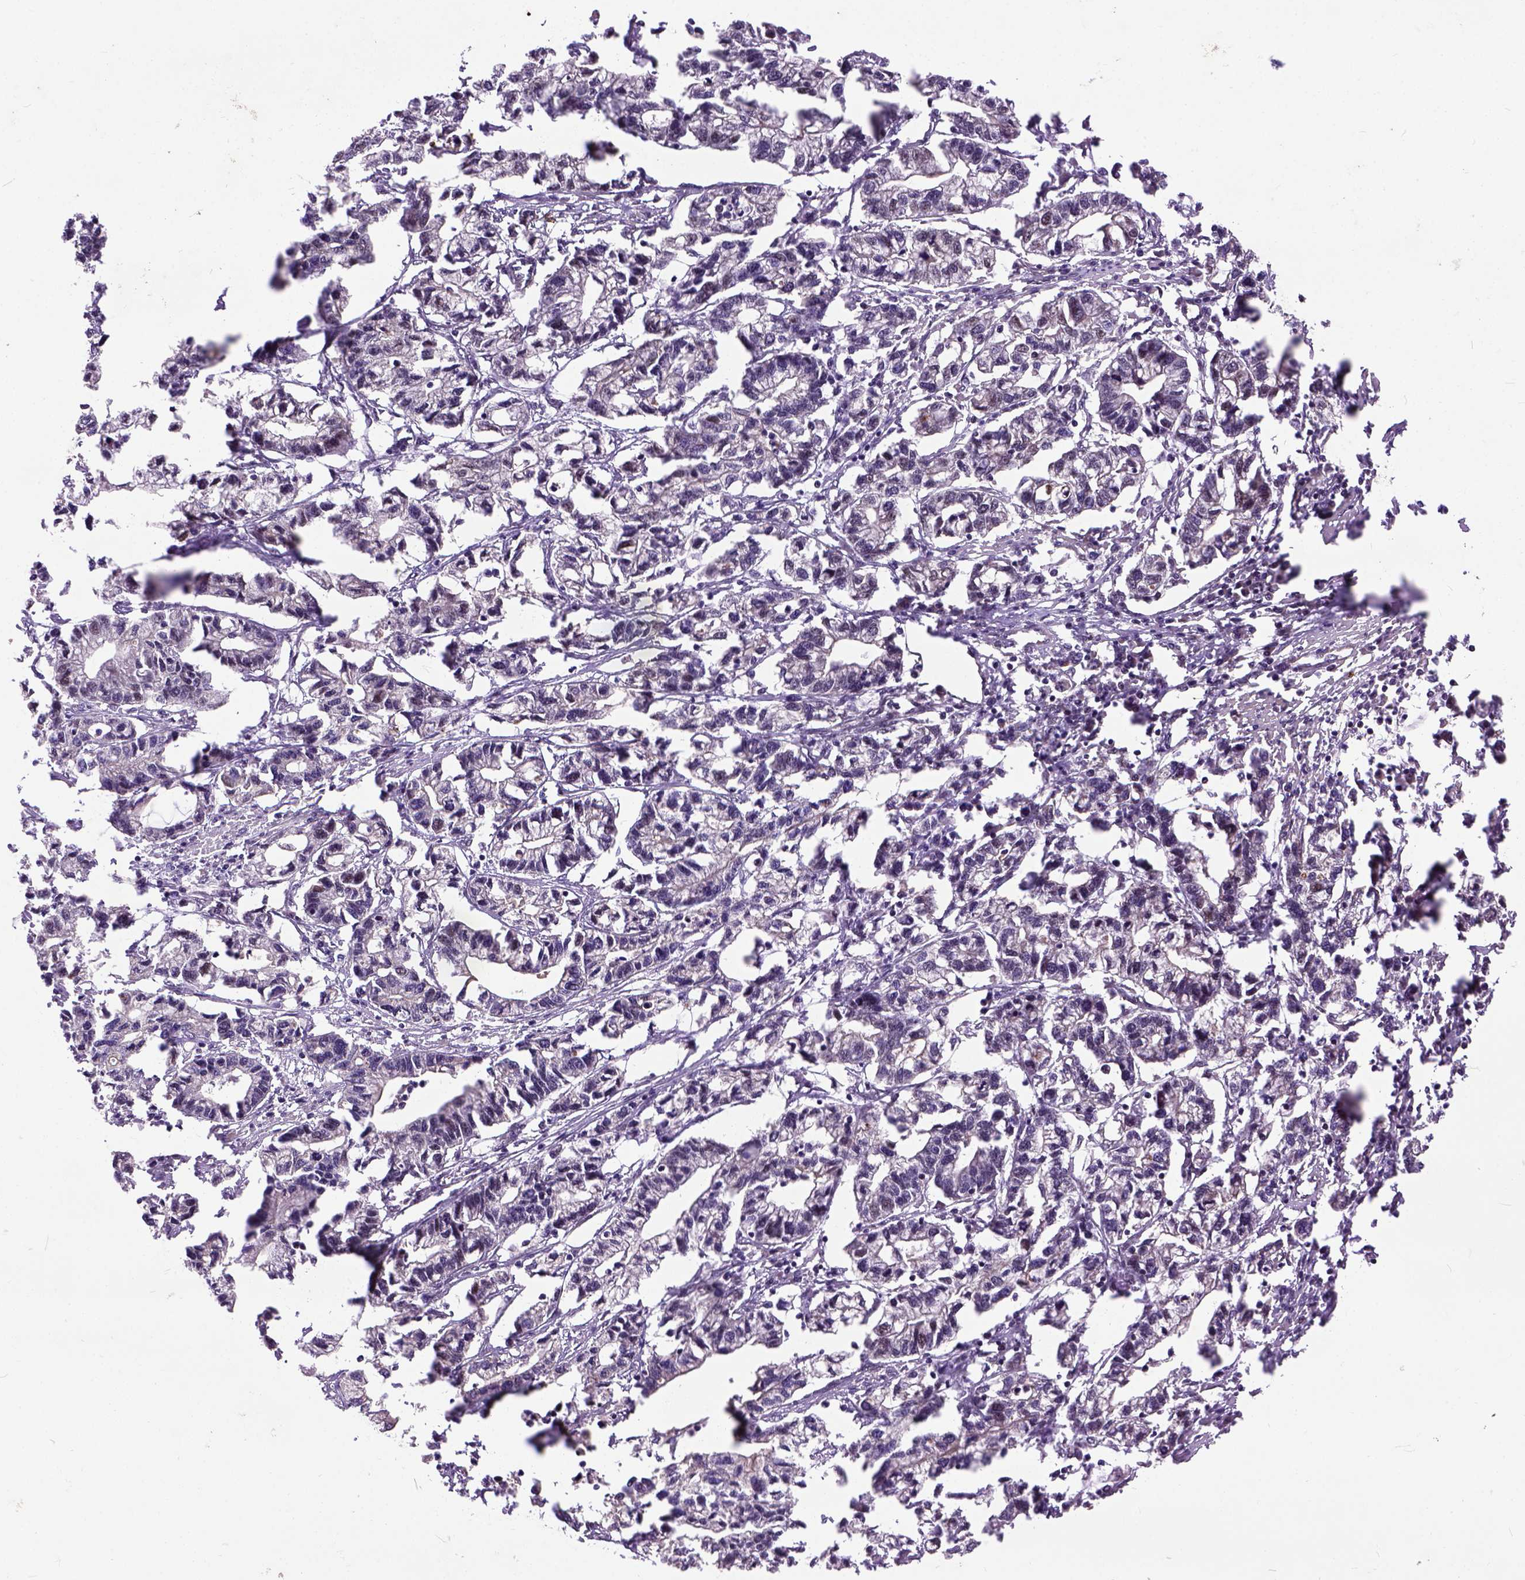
{"staining": {"intensity": "weak", "quantity": "<25%", "location": "nuclear"}, "tissue": "stomach cancer", "cell_type": "Tumor cells", "image_type": "cancer", "snomed": [{"axis": "morphology", "description": "Adenocarcinoma, NOS"}, {"axis": "topography", "description": "Stomach"}], "caption": "DAB (3,3'-diaminobenzidine) immunohistochemical staining of stomach cancer (adenocarcinoma) displays no significant staining in tumor cells.", "gene": "ZNF630", "patient": {"sex": "male", "age": 83}}